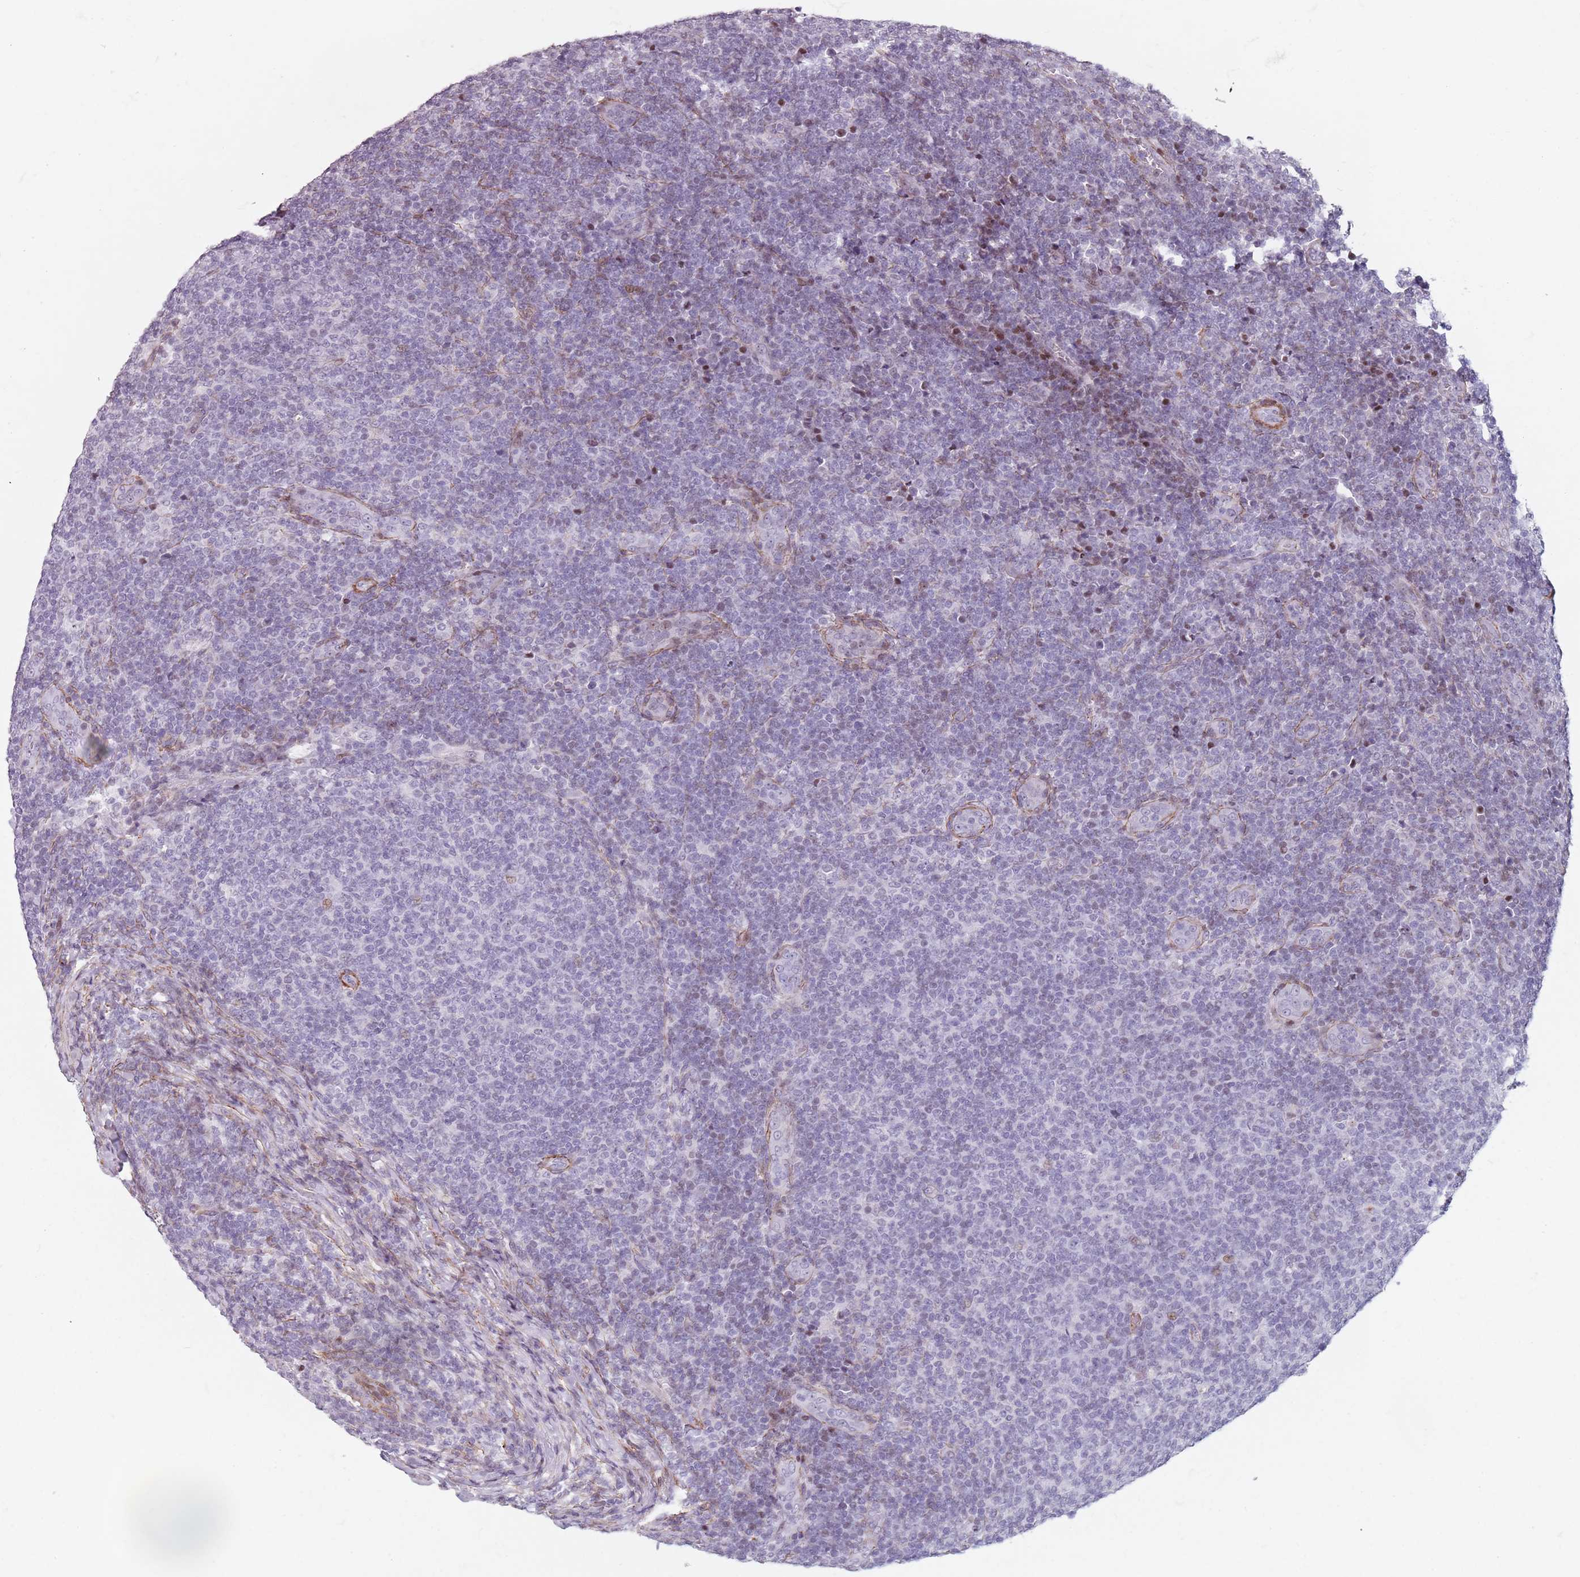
{"staining": {"intensity": "negative", "quantity": "none", "location": "none"}, "tissue": "lymphoma", "cell_type": "Tumor cells", "image_type": "cancer", "snomed": [{"axis": "morphology", "description": "Malignant lymphoma, non-Hodgkin's type, Low grade"}, {"axis": "topography", "description": "Lymph node"}], "caption": "Immunohistochemical staining of malignant lymphoma, non-Hodgkin's type (low-grade) displays no significant staining in tumor cells. The staining was performed using DAB to visualize the protein expression in brown, while the nuclei were stained in blue with hematoxylin (Magnification: 20x).", "gene": "TMC4", "patient": {"sex": "male", "age": 66}}